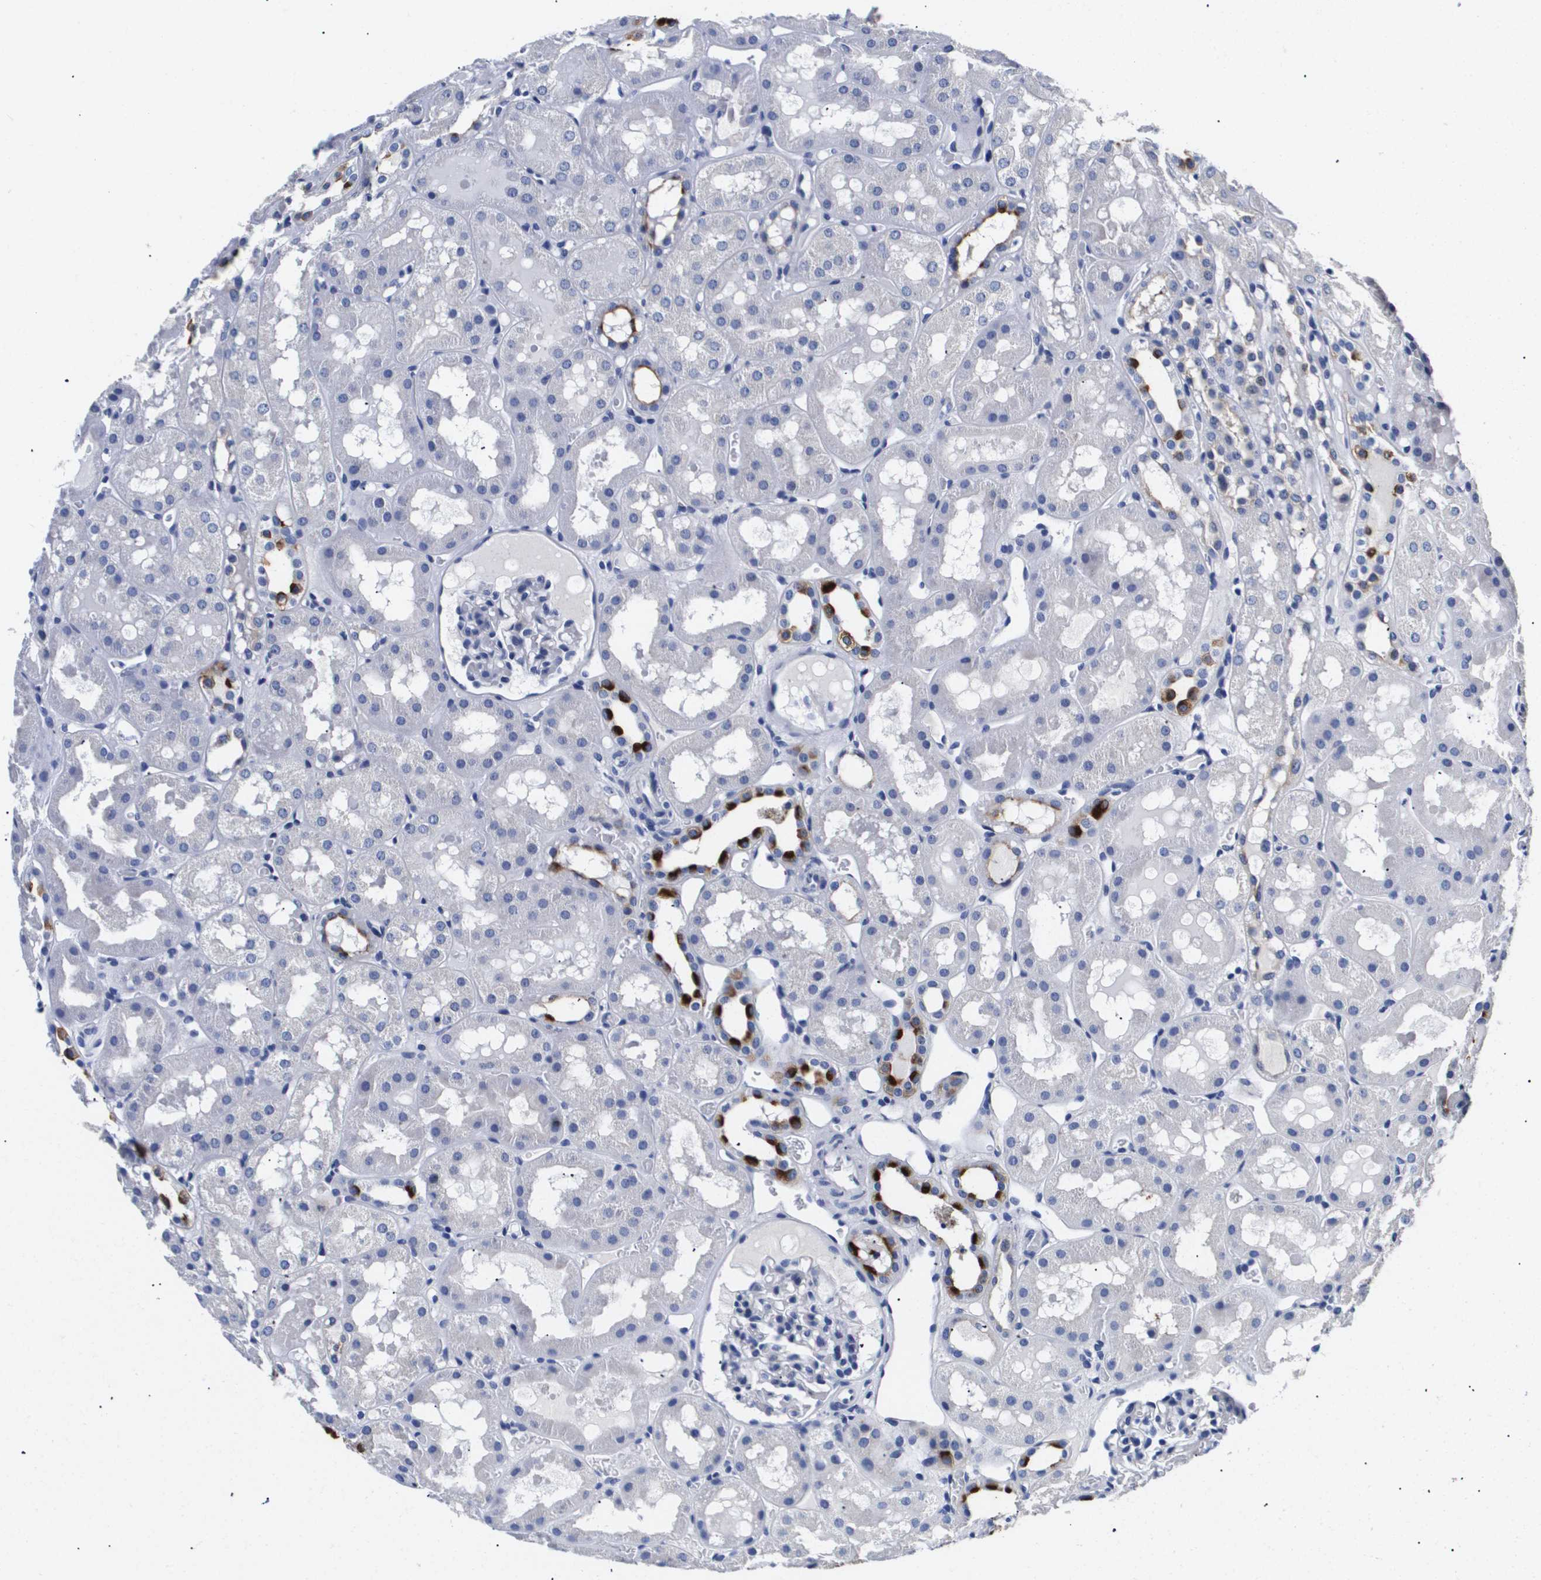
{"staining": {"intensity": "negative", "quantity": "none", "location": "none"}, "tissue": "kidney", "cell_type": "Cells in glomeruli", "image_type": "normal", "snomed": [{"axis": "morphology", "description": "Normal tissue, NOS"}, {"axis": "topography", "description": "Kidney"}, {"axis": "topography", "description": "Urinary bladder"}], "caption": "The image displays no staining of cells in glomeruli in unremarkable kidney.", "gene": "ATP6V0A4", "patient": {"sex": "male", "age": 16}}